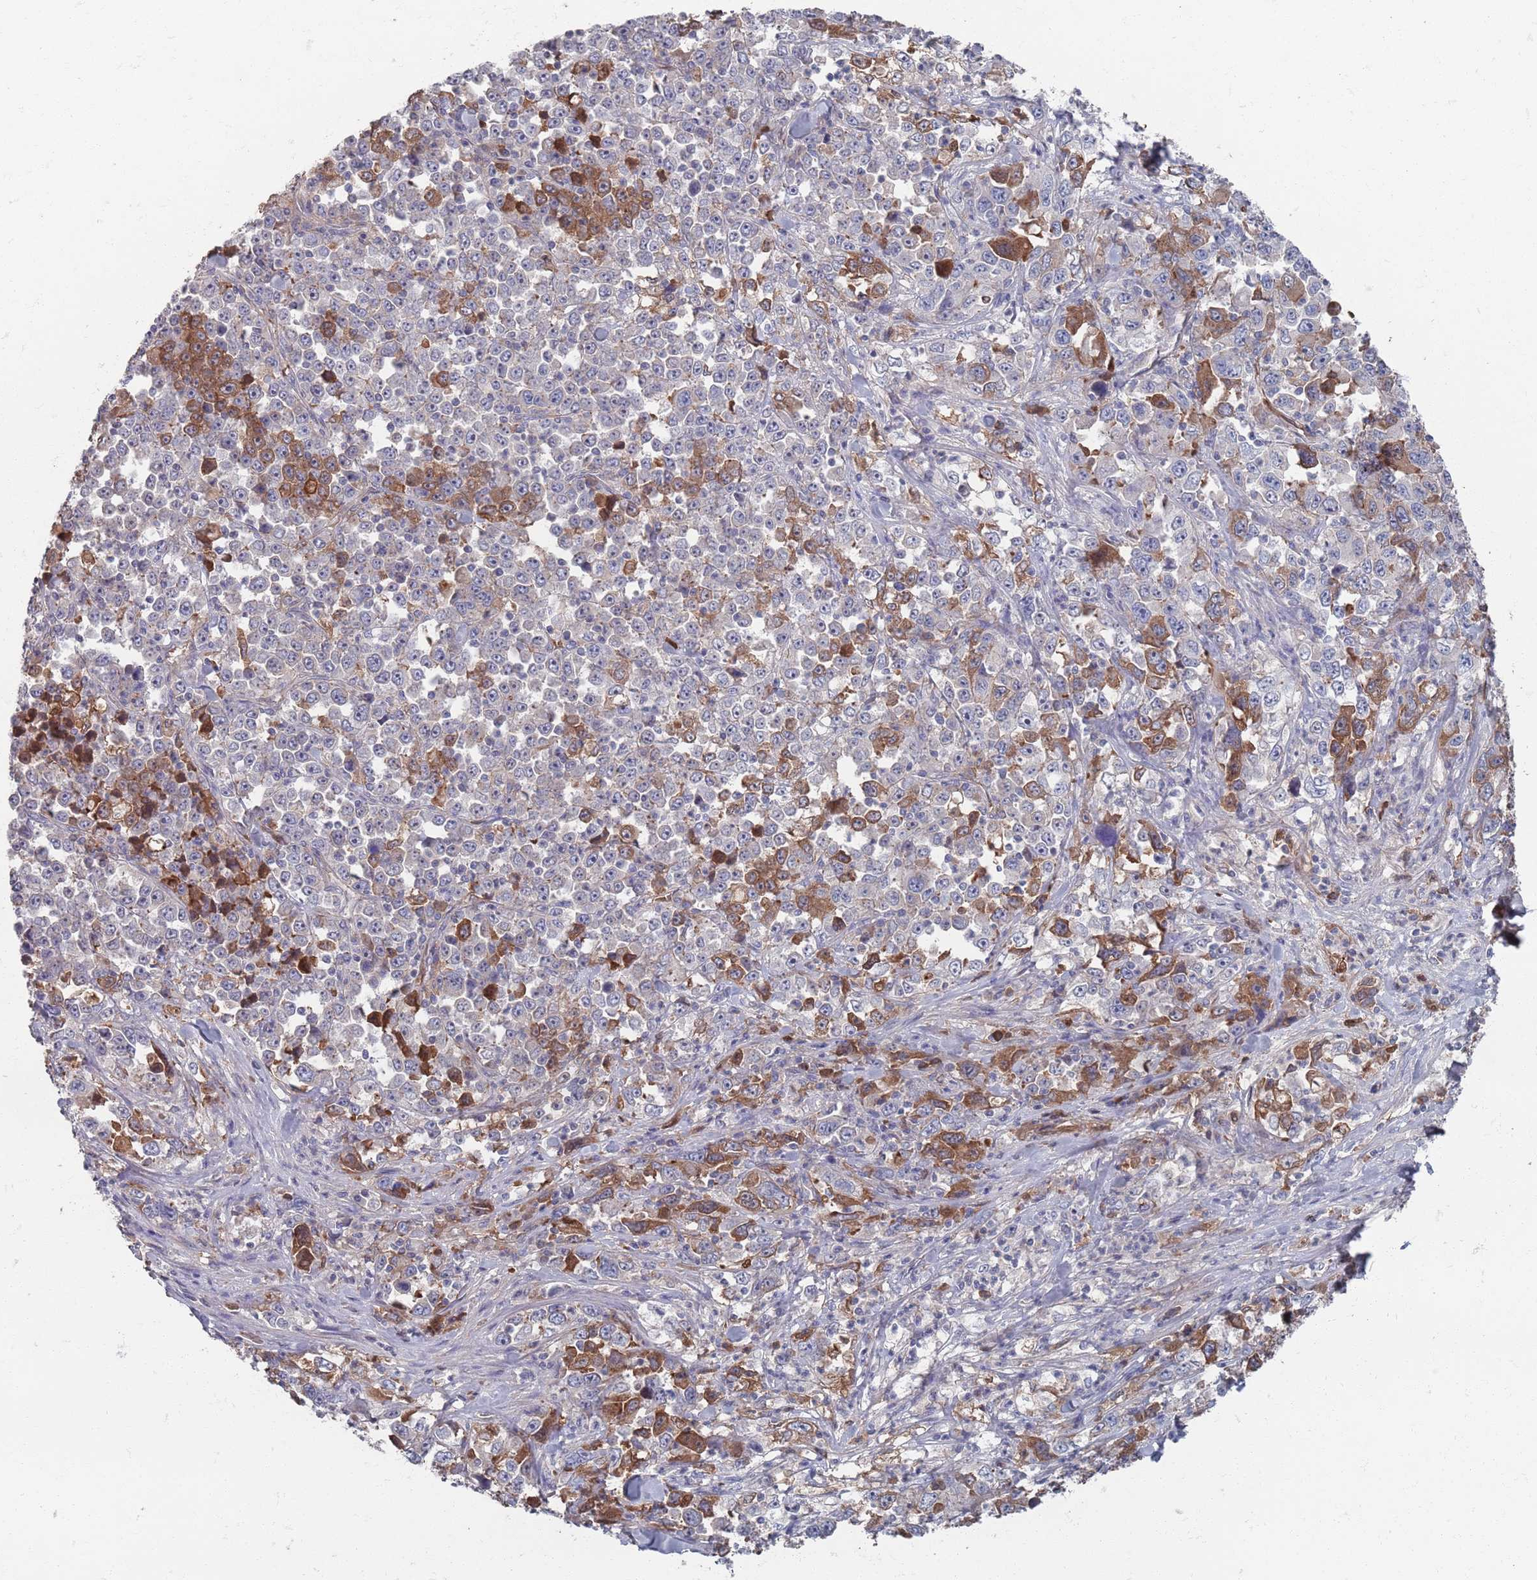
{"staining": {"intensity": "moderate", "quantity": "<25%", "location": "cytoplasmic/membranous"}, "tissue": "stomach cancer", "cell_type": "Tumor cells", "image_type": "cancer", "snomed": [{"axis": "morphology", "description": "Normal tissue, NOS"}, {"axis": "morphology", "description": "Adenocarcinoma, NOS"}, {"axis": "topography", "description": "Stomach, upper"}, {"axis": "topography", "description": "Stomach"}], "caption": "High-magnification brightfield microscopy of stomach adenocarcinoma stained with DAB (3,3'-diaminobenzidine) (brown) and counterstained with hematoxylin (blue). tumor cells exhibit moderate cytoplasmic/membranous positivity is present in approximately<25% of cells. Immunohistochemistry stains the protein of interest in brown and the nuclei are stained blue.", "gene": "PLEKHA4", "patient": {"sex": "male", "age": 59}}